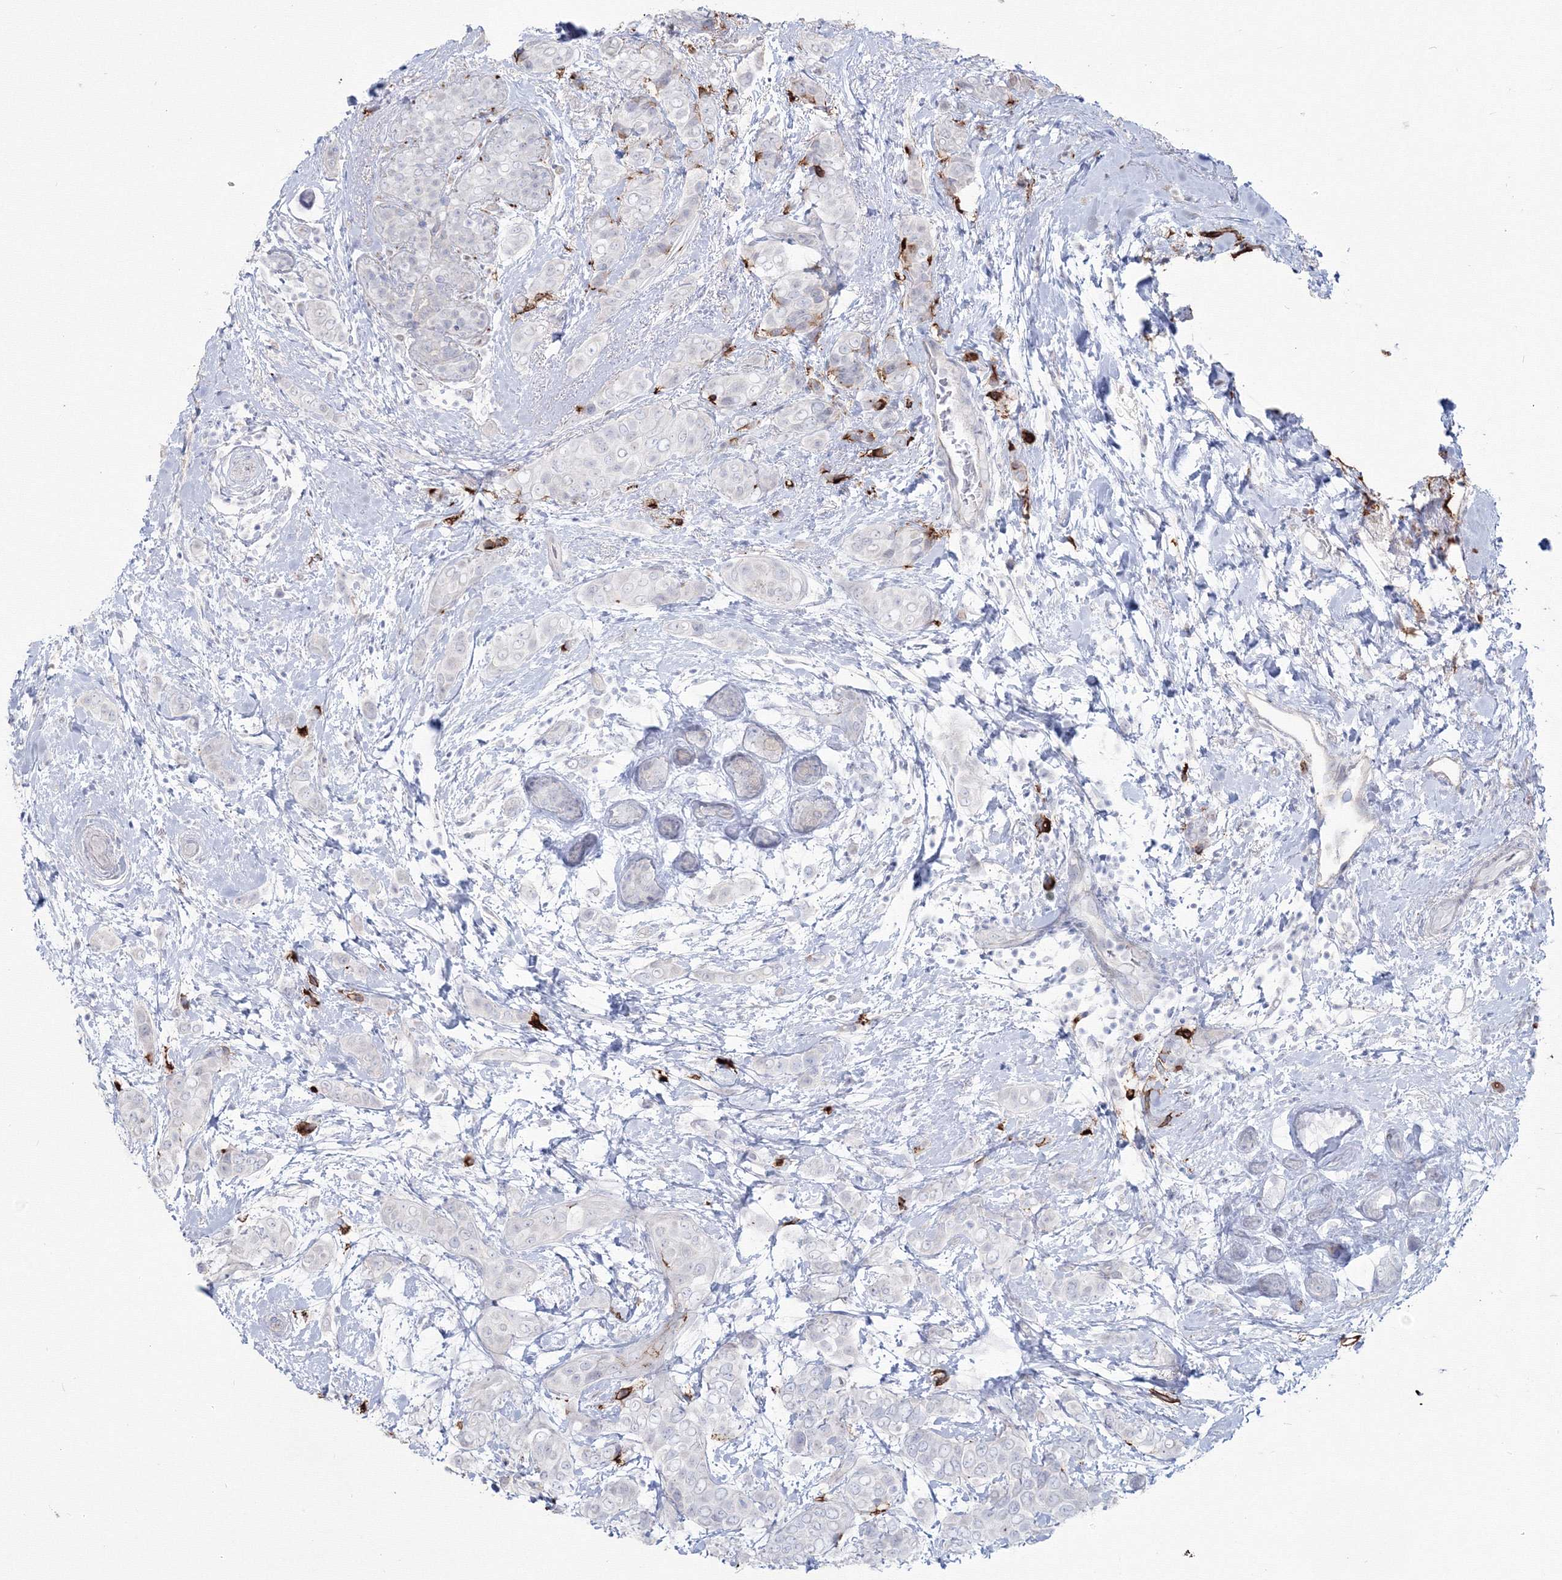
{"staining": {"intensity": "negative", "quantity": "none", "location": "none"}, "tissue": "breast cancer", "cell_type": "Tumor cells", "image_type": "cancer", "snomed": [{"axis": "morphology", "description": "Lobular carcinoma"}, {"axis": "topography", "description": "Breast"}], "caption": "Tumor cells are negative for brown protein staining in breast cancer (lobular carcinoma). (DAB immunohistochemistry (IHC), high magnification).", "gene": "HYAL2", "patient": {"sex": "female", "age": 51}}